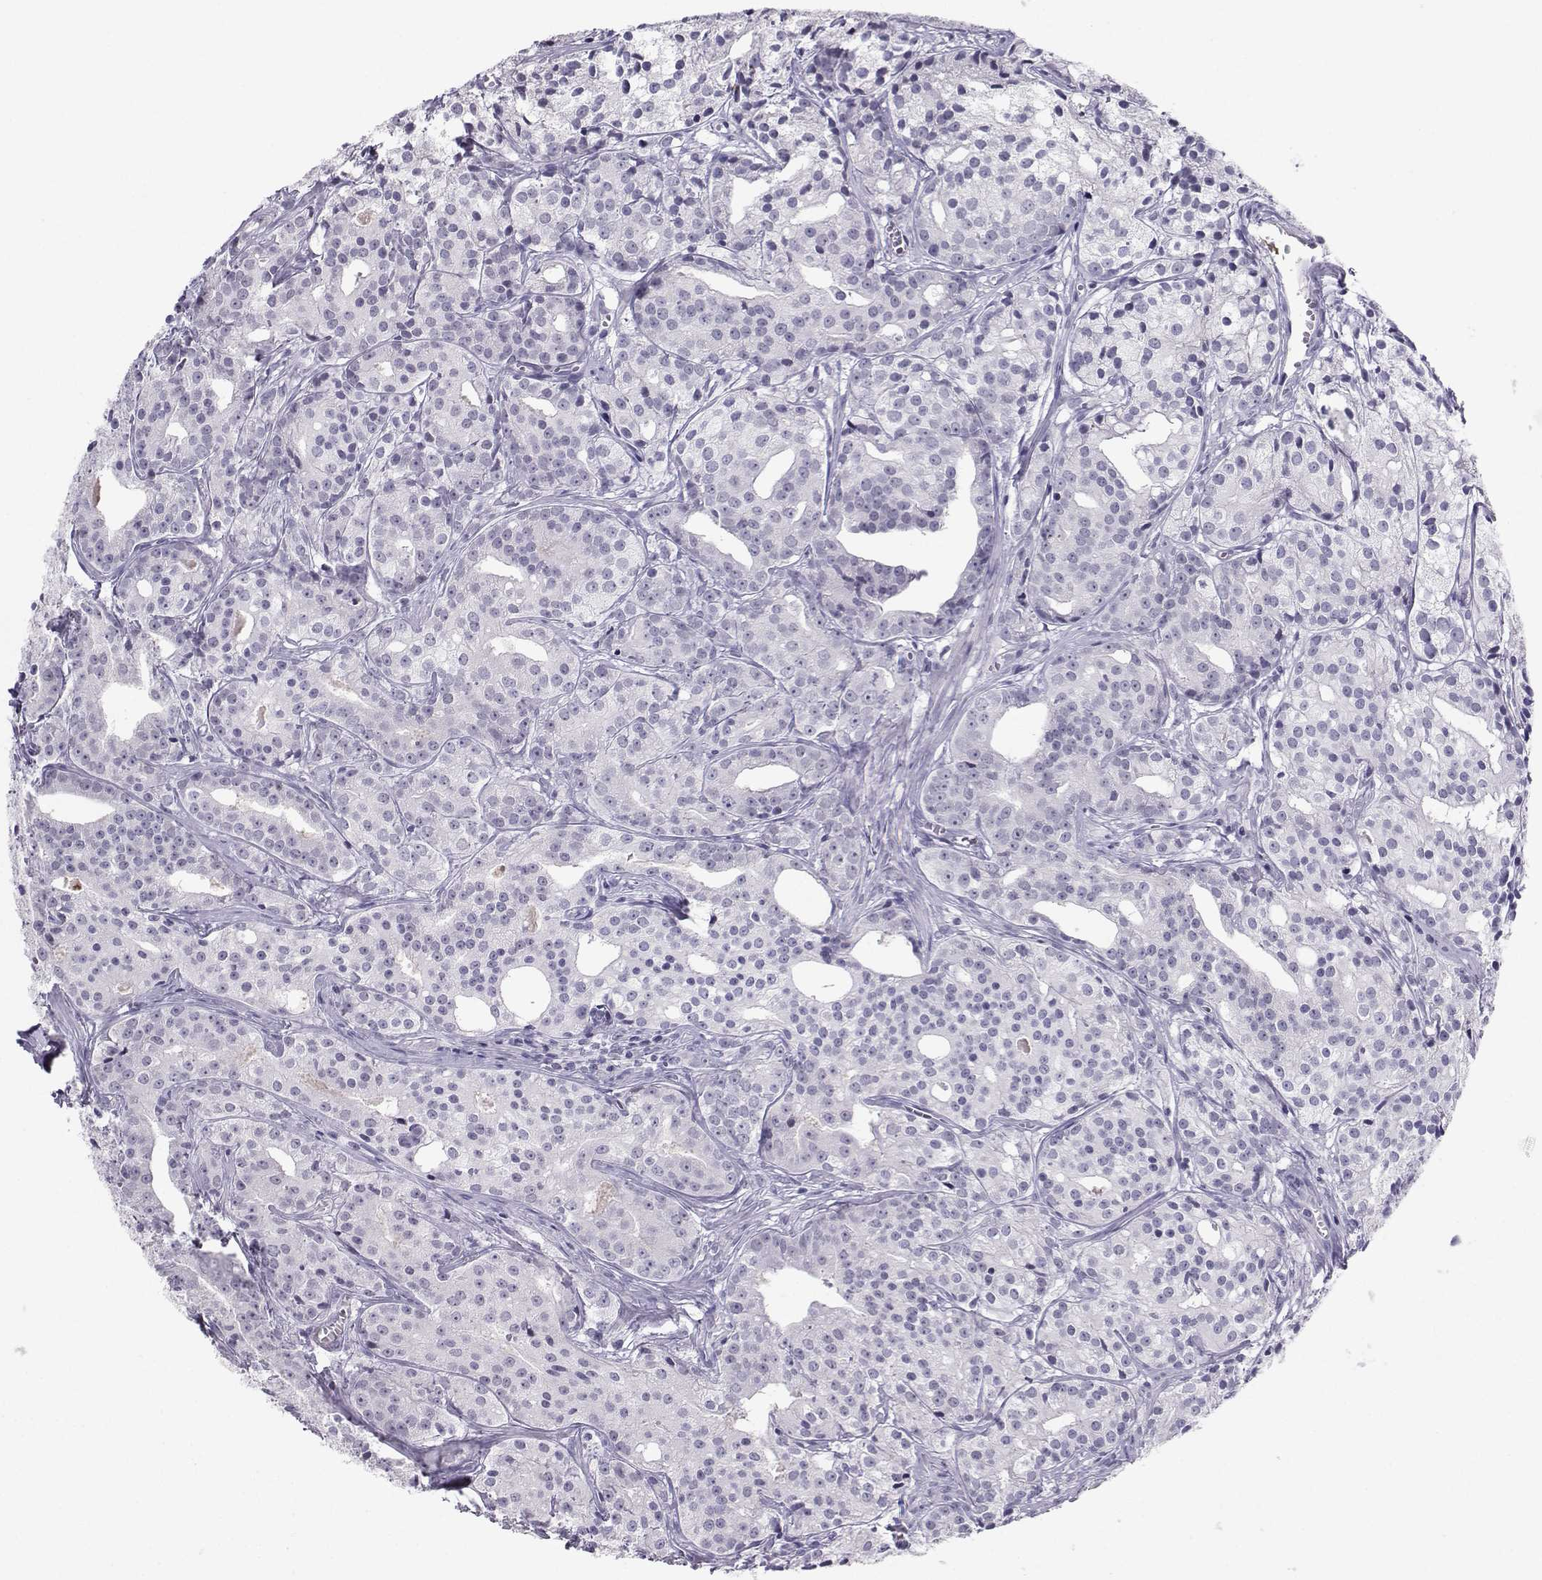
{"staining": {"intensity": "negative", "quantity": "none", "location": "none"}, "tissue": "prostate cancer", "cell_type": "Tumor cells", "image_type": "cancer", "snomed": [{"axis": "morphology", "description": "Adenocarcinoma, Medium grade"}, {"axis": "topography", "description": "Prostate"}], "caption": "DAB immunohistochemical staining of human prostate medium-grade adenocarcinoma exhibits no significant positivity in tumor cells.", "gene": "LHX1", "patient": {"sex": "male", "age": 74}}